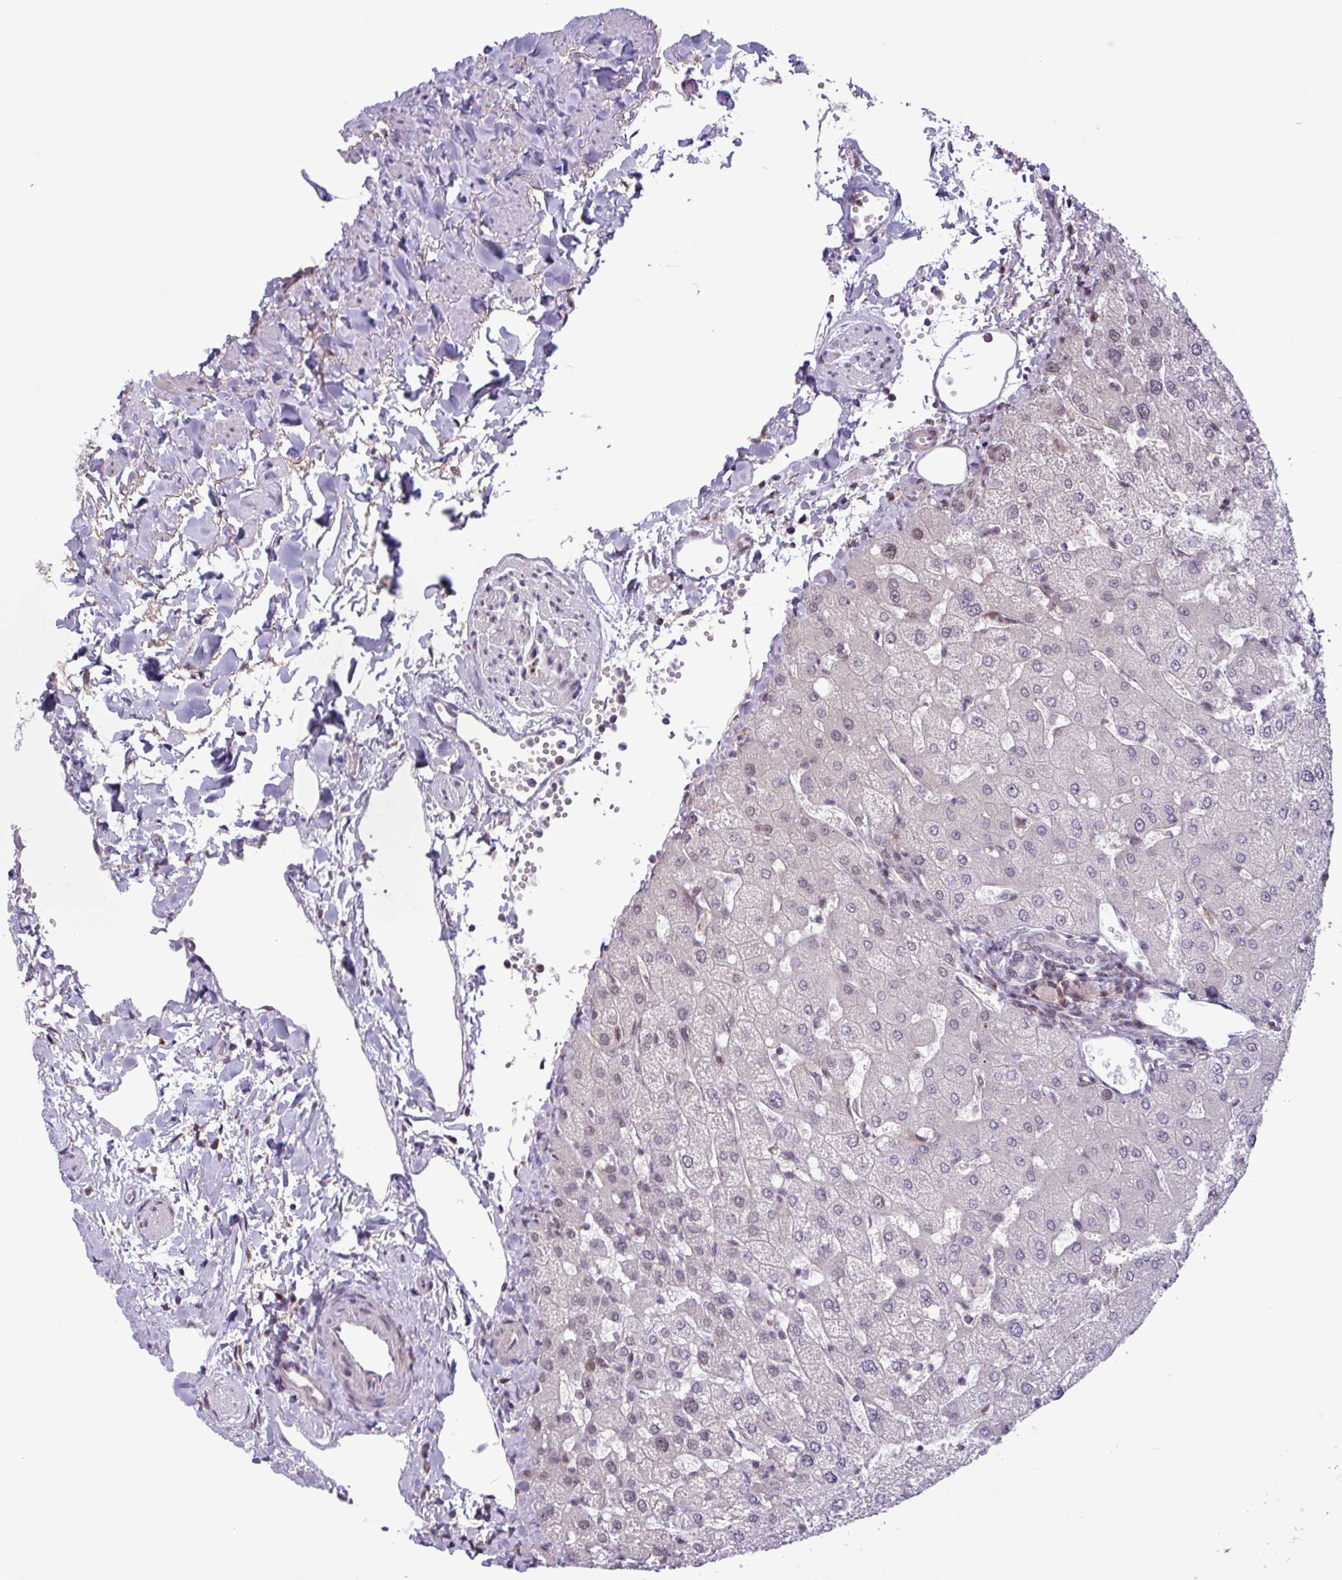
{"staining": {"intensity": "negative", "quantity": "none", "location": "none"}, "tissue": "liver", "cell_type": "Cholangiocytes", "image_type": "normal", "snomed": [{"axis": "morphology", "description": "Normal tissue, NOS"}, {"axis": "topography", "description": "Liver"}], "caption": "This is a micrograph of immunohistochemistry staining of unremarkable liver, which shows no expression in cholangiocytes.", "gene": "NOTCH2", "patient": {"sex": "female", "age": 54}}